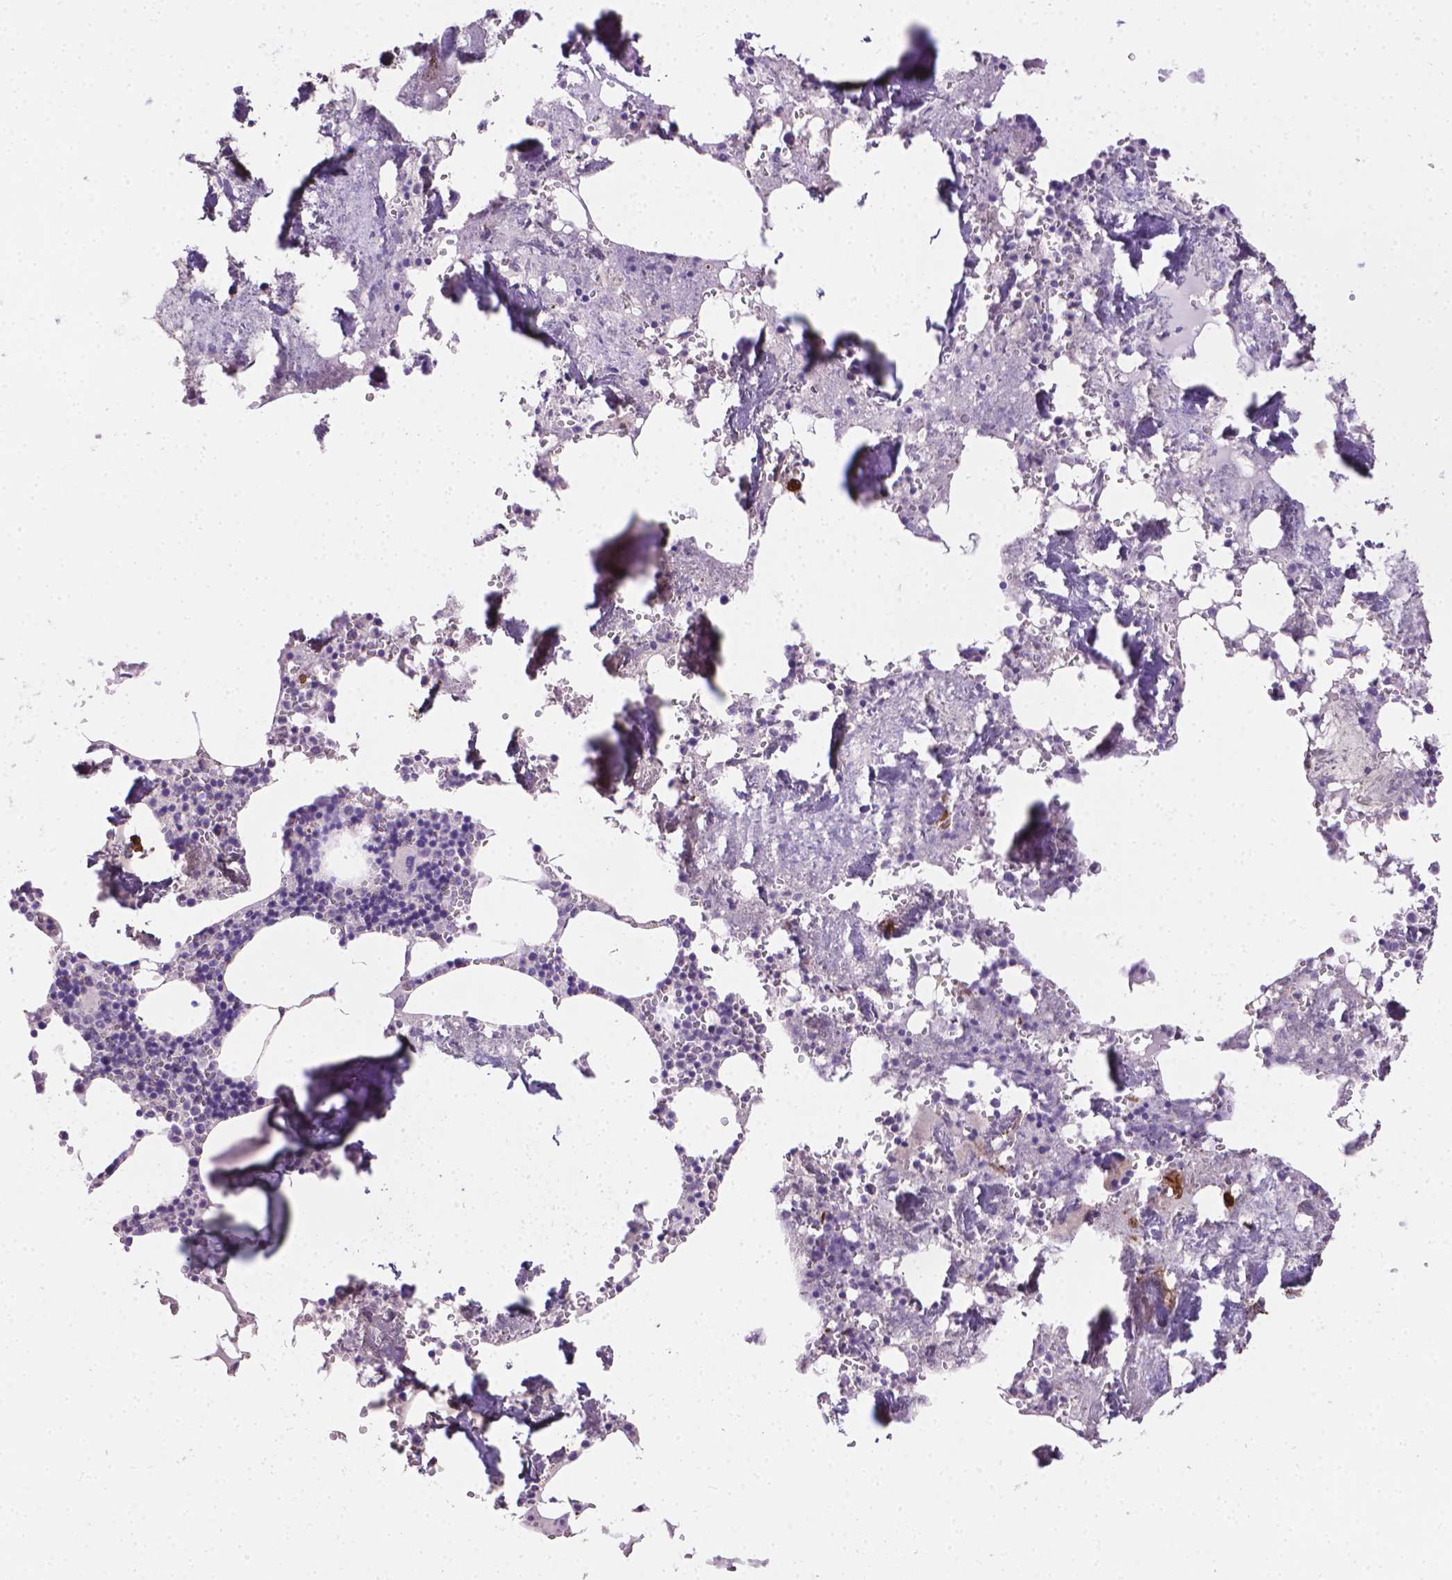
{"staining": {"intensity": "negative", "quantity": "none", "location": "none"}, "tissue": "bone marrow", "cell_type": "Hematopoietic cells", "image_type": "normal", "snomed": [{"axis": "morphology", "description": "Normal tissue, NOS"}, {"axis": "topography", "description": "Bone marrow"}], "caption": "An immunohistochemistry image of benign bone marrow is shown. There is no staining in hematopoietic cells of bone marrow. (Stains: DAB (3,3'-diaminobenzidine) immunohistochemistry (IHC) with hematoxylin counter stain, Microscopy: brightfield microscopy at high magnification).", "gene": "TNNI2", "patient": {"sex": "male", "age": 54}}